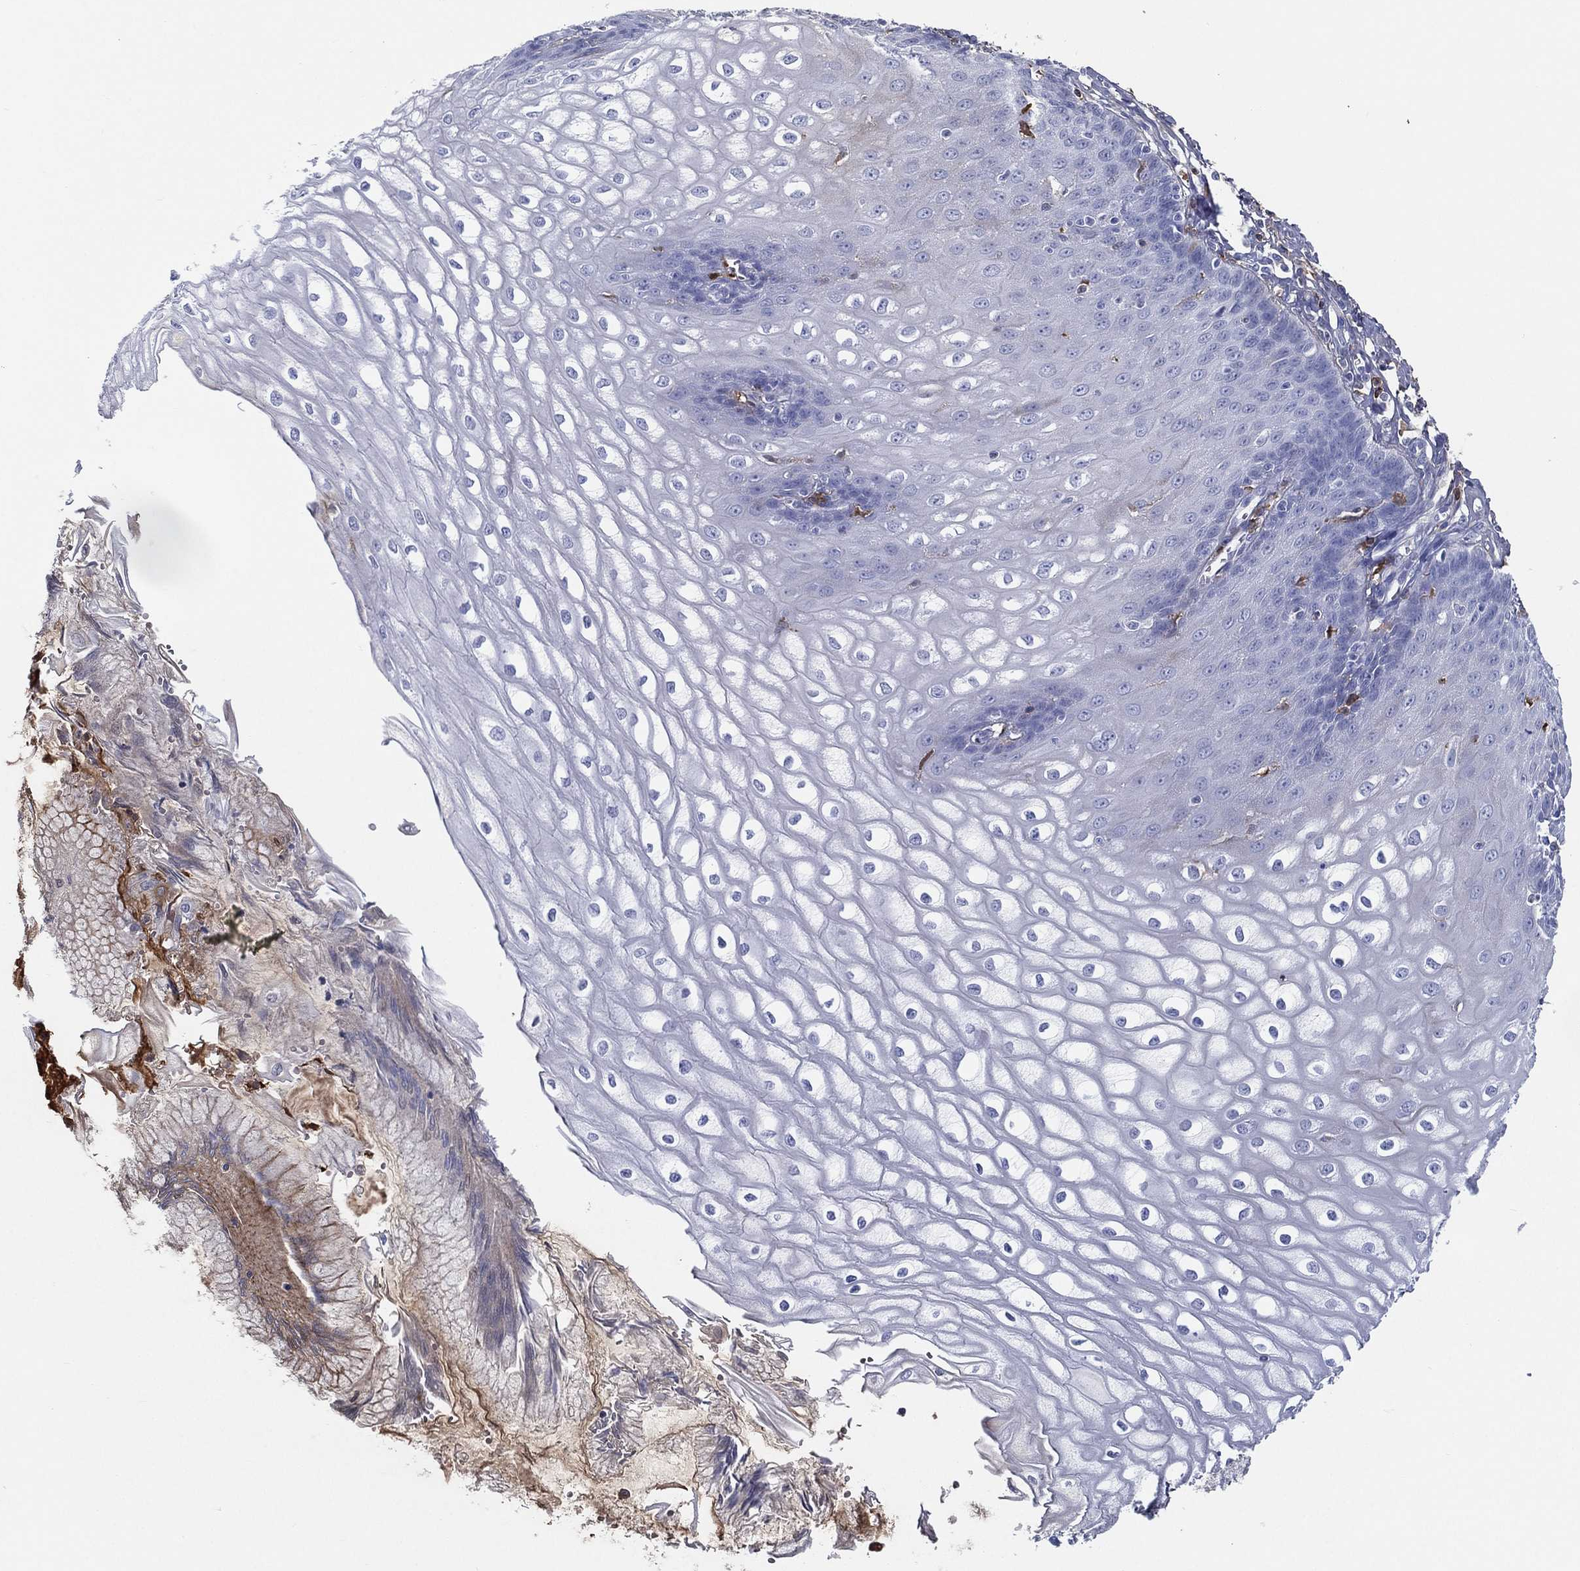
{"staining": {"intensity": "negative", "quantity": "none", "location": "none"}, "tissue": "esophagus", "cell_type": "Squamous epithelial cells", "image_type": "normal", "snomed": [{"axis": "morphology", "description": "Normal tissue, NOS"}, {"axis": "topography", "description": "Esophagus"}], "caption": "Immunohistochemistry of normal human esophagus demonstrates no expression in squamous epithelial cells. (Brightfield microscopy of DAB (3,3'-diaminobenzidine) immunohistochemistry (IHC) at high magnification).", "gene": "IFNB1", "patient": {"sex": "male", "age": 58}}